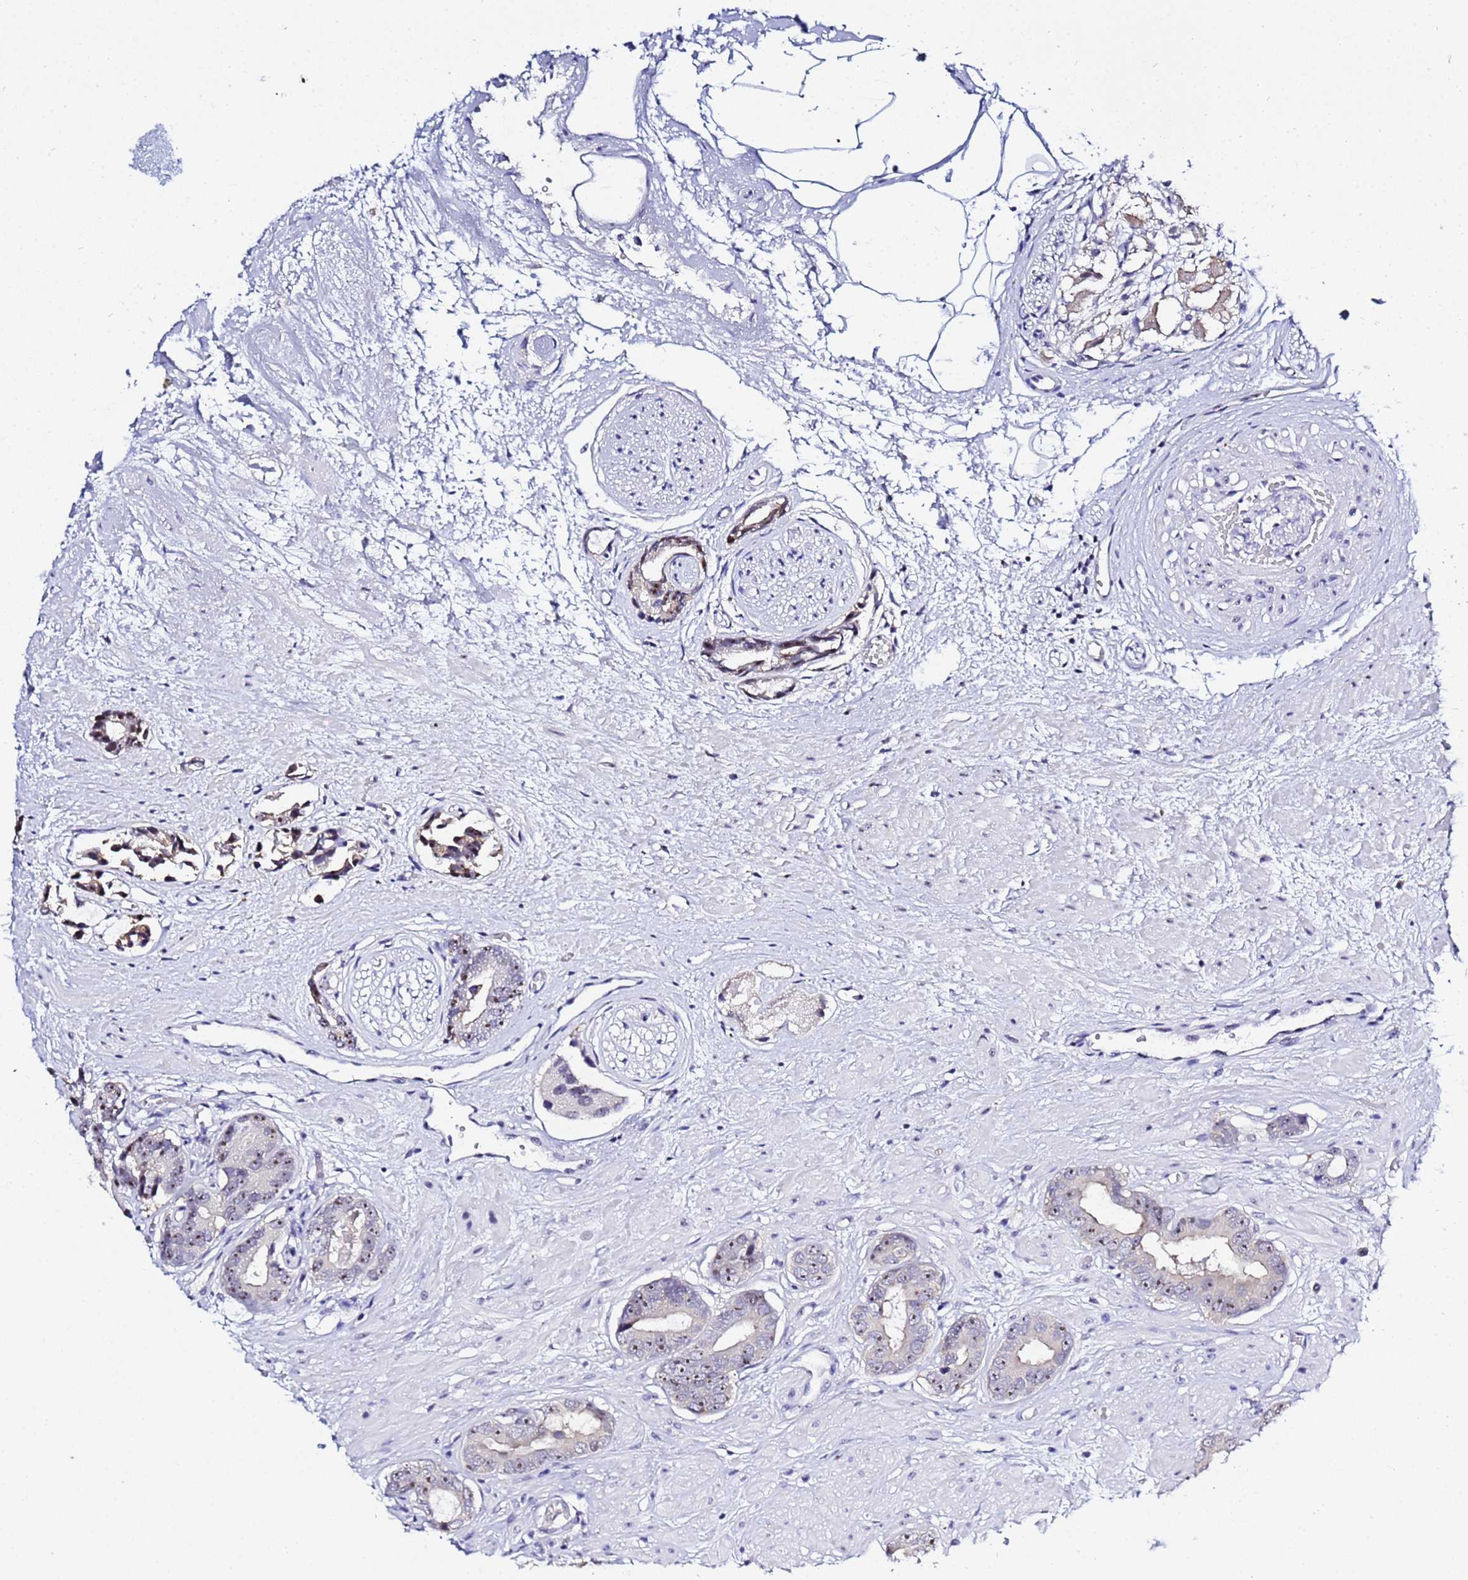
{"staining": {"intensity": "weak", "quantity": ">75%", "location": "nuclear"}, "tissue": "prostate cancer", "cell_type": "Tumor cells", "image_type": "cancer", "snomed": [{"axis": "morphology", "description": "Adenocarcinoma, Low grade"}, {"axis": "topography", "description": "Prostate"}], "caption": "A high-resolution photomicrograph shows immunohistochemistry (IHC) staining of prostate cancer (low-grade adenocarcinoma), which shows weak nuclear expression in approximately >75% of tumor cells.", "gene": "ACTL6B", "patient": {"sex": "male", "age": 64}}